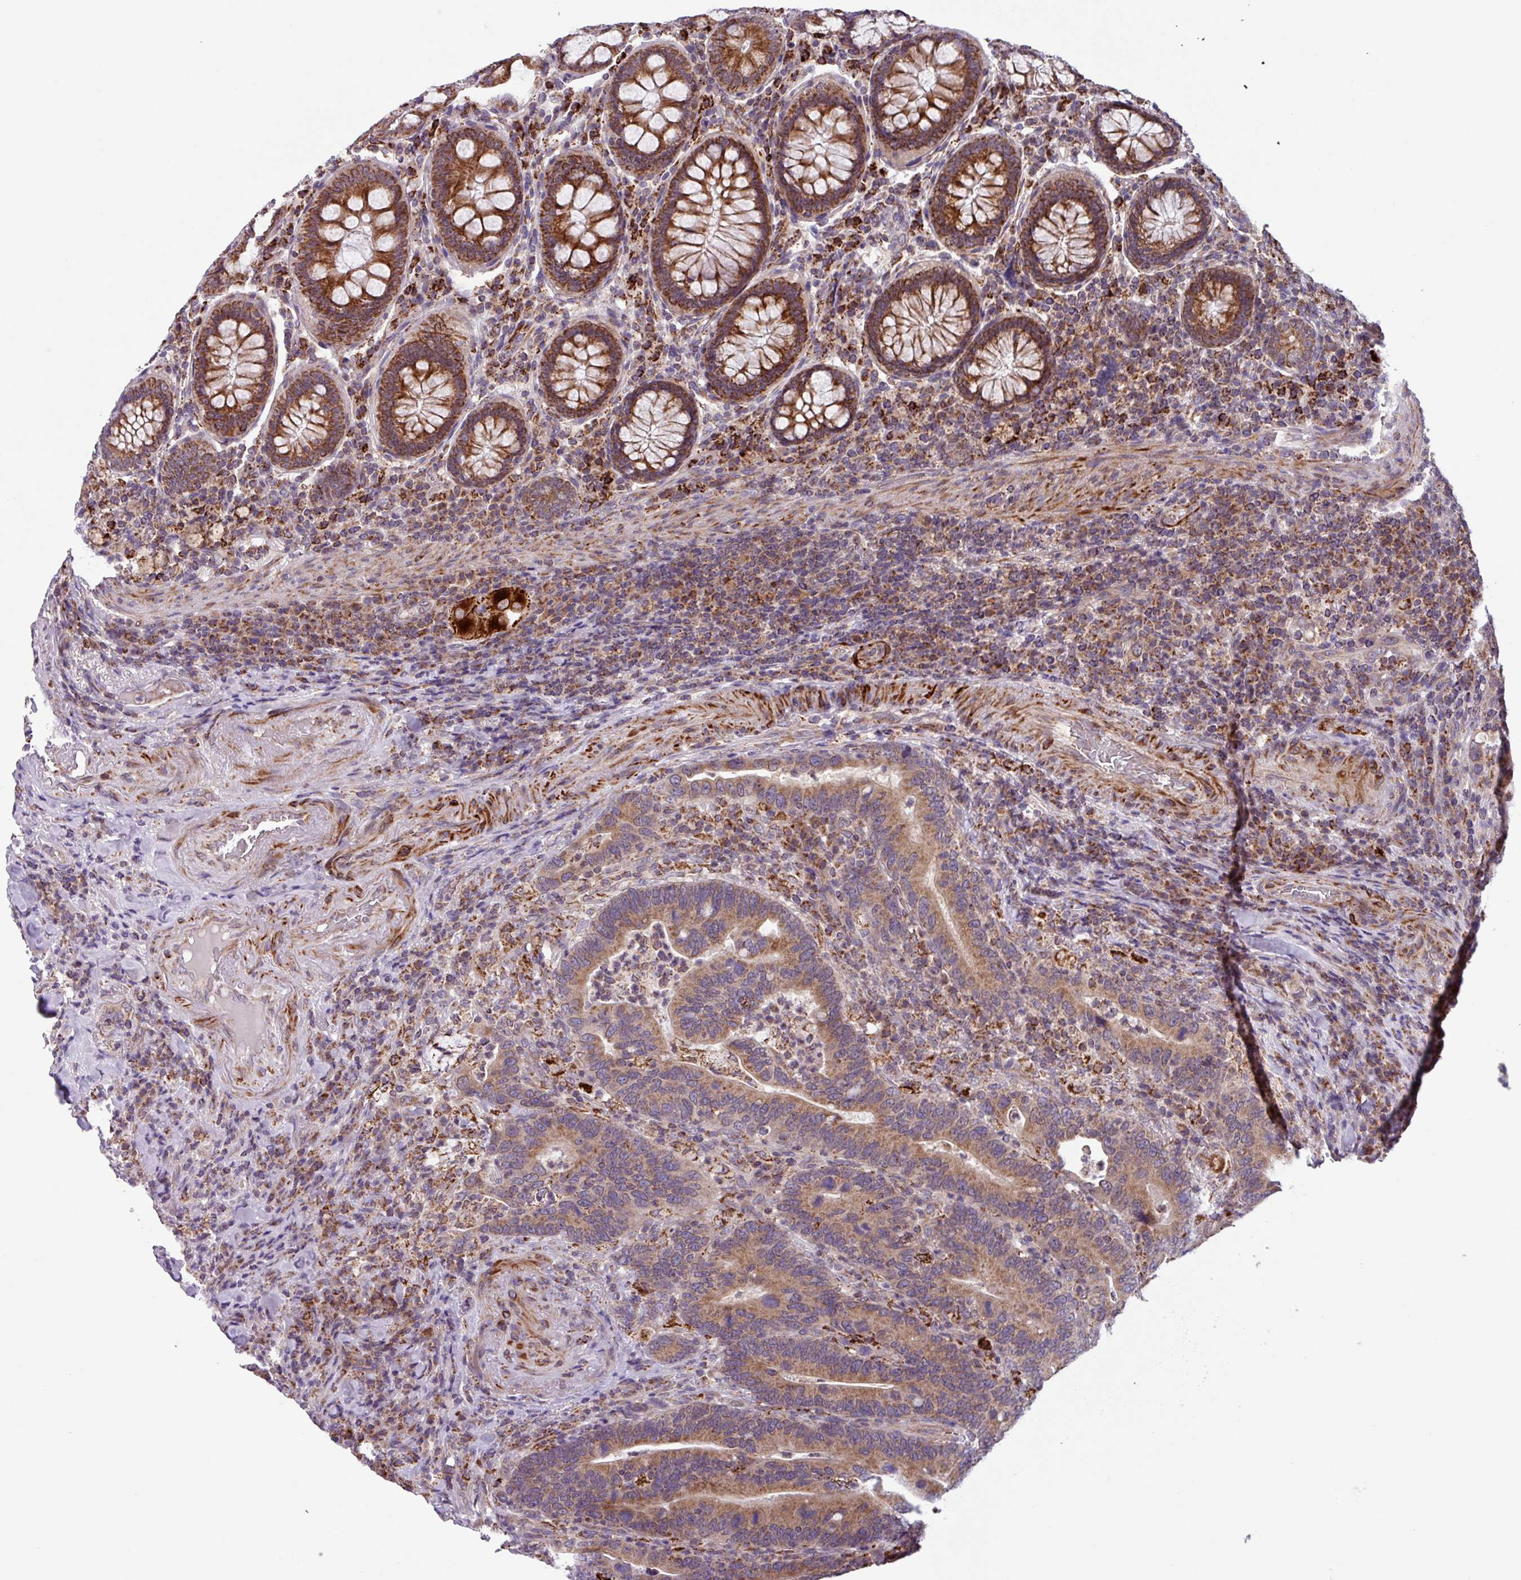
{"staining": {"intensity": "moderate", "quantity": ">75%", "location": "cytoplasmic/membranous"}, "tissue": "colorectal cancer", "cell_type": "Tumor cells", "image_type": "cancer", "snomed": [{"axis": "morphology", "description": "Adenocarcinoma, NOS"}, {"axis": "topography", "description": "Colon"}], "caption": "Immunohistochemistry (IHC) of human adenocarcinoma (colorectal) shows medium levels of moderate cytoplasmic/membranous staining in approximately >75% of tumor cells.", "gene": "AKIRIN1", "patient": {"sex": "female", "age": 66}}